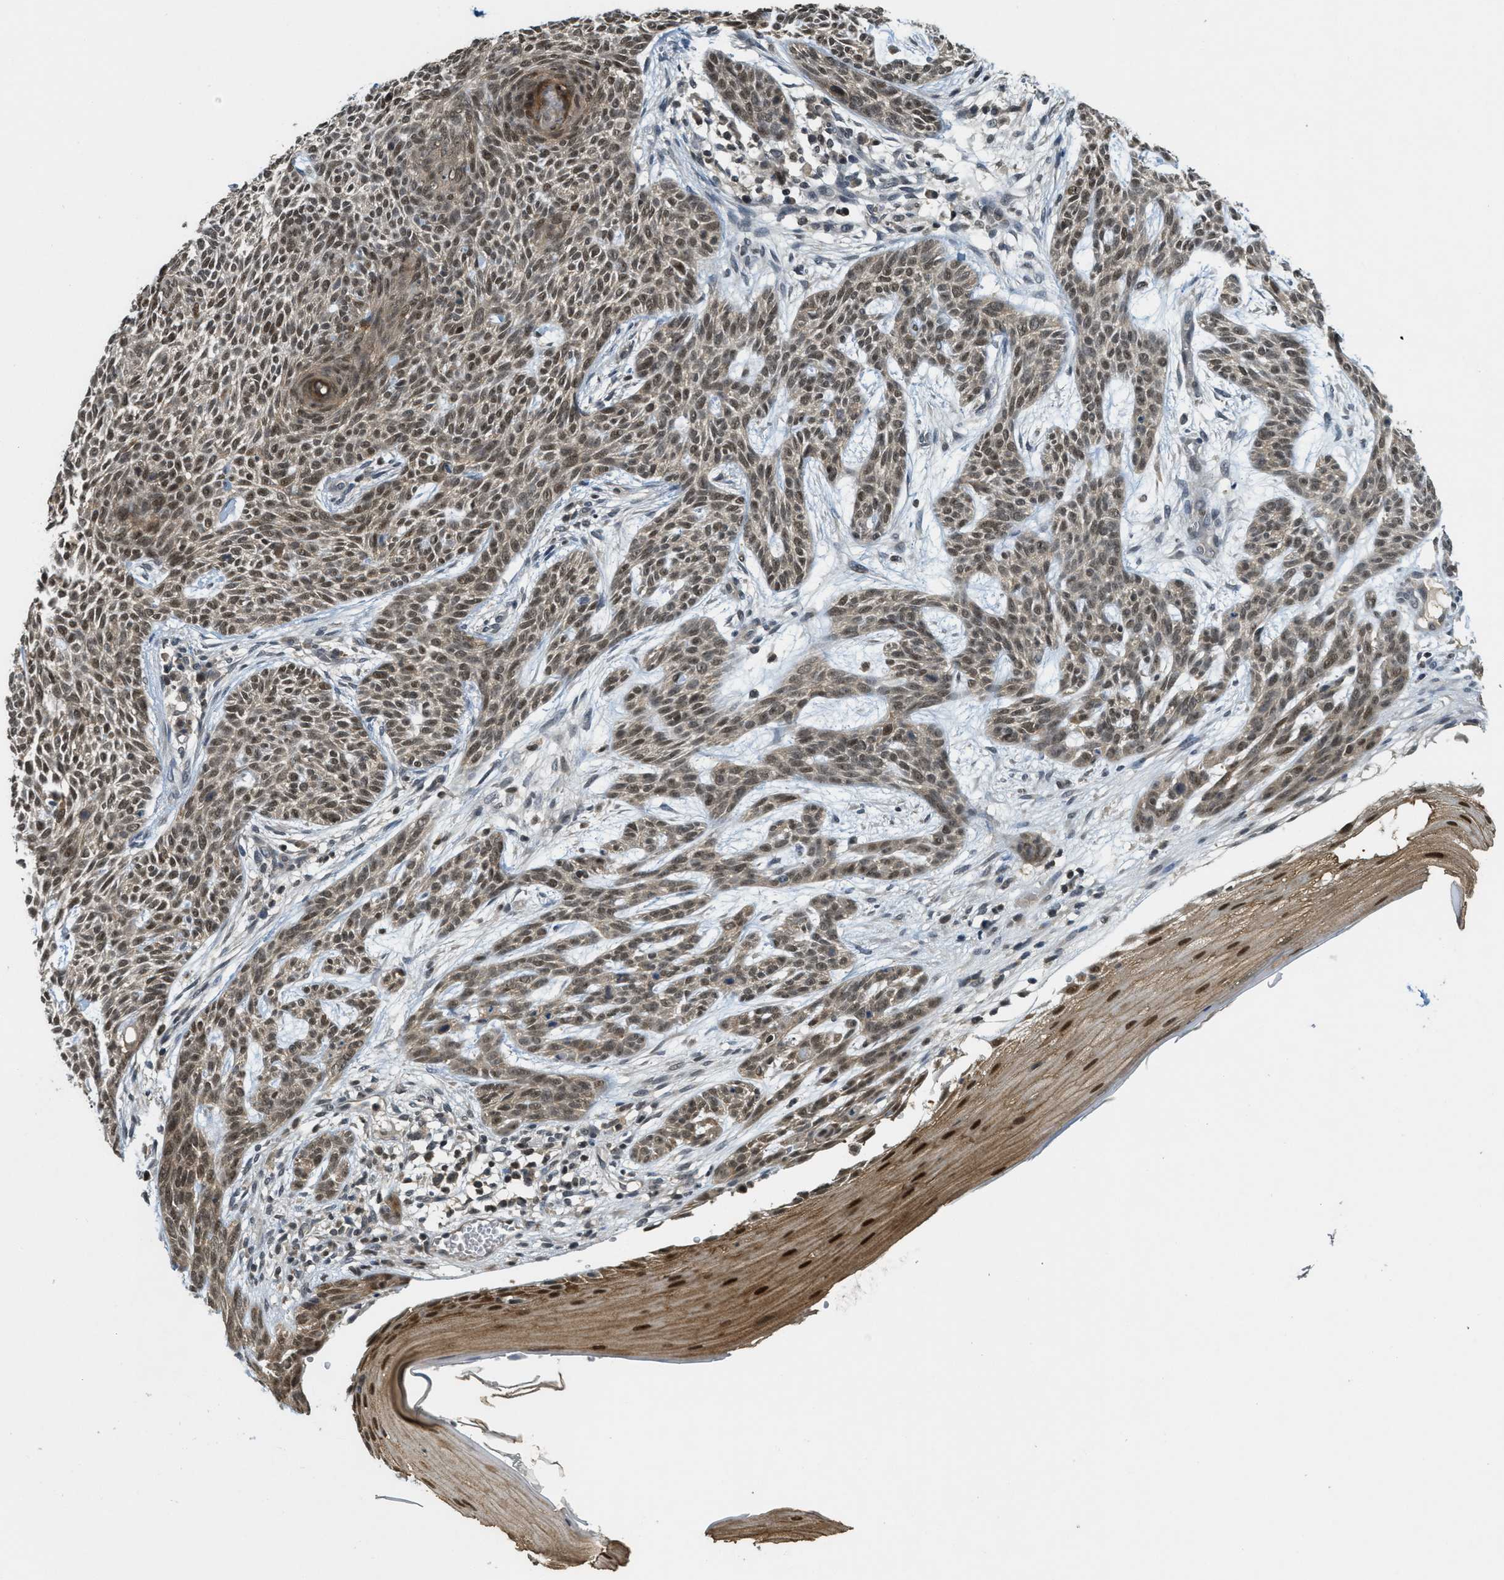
{"staining": {"intensity": "moderate", "quantity": ">75%", "location": "nuclear"}, "tissue": "skin cancer", "cell_type": "Tumor cells", "image_type": "cancer", "snomed": [{"axis": "morphology", "description": "Basal cell carcinoma"}, {"axis": "topography", "description": "Skin"}], "caption": "A photomicrograph of skin cancer stained for a protein shows moderate nuclear brown staining in tumor cells. The staining was performed using DAB (3,3'-diaminobenzidine) to visualize the protein expression in brown, while the nuclei were stained in blue with hematoxylin (Magnification: 20x).", "gene": "DNAJB1", "patient": {"sex": "female", "age": 59}}